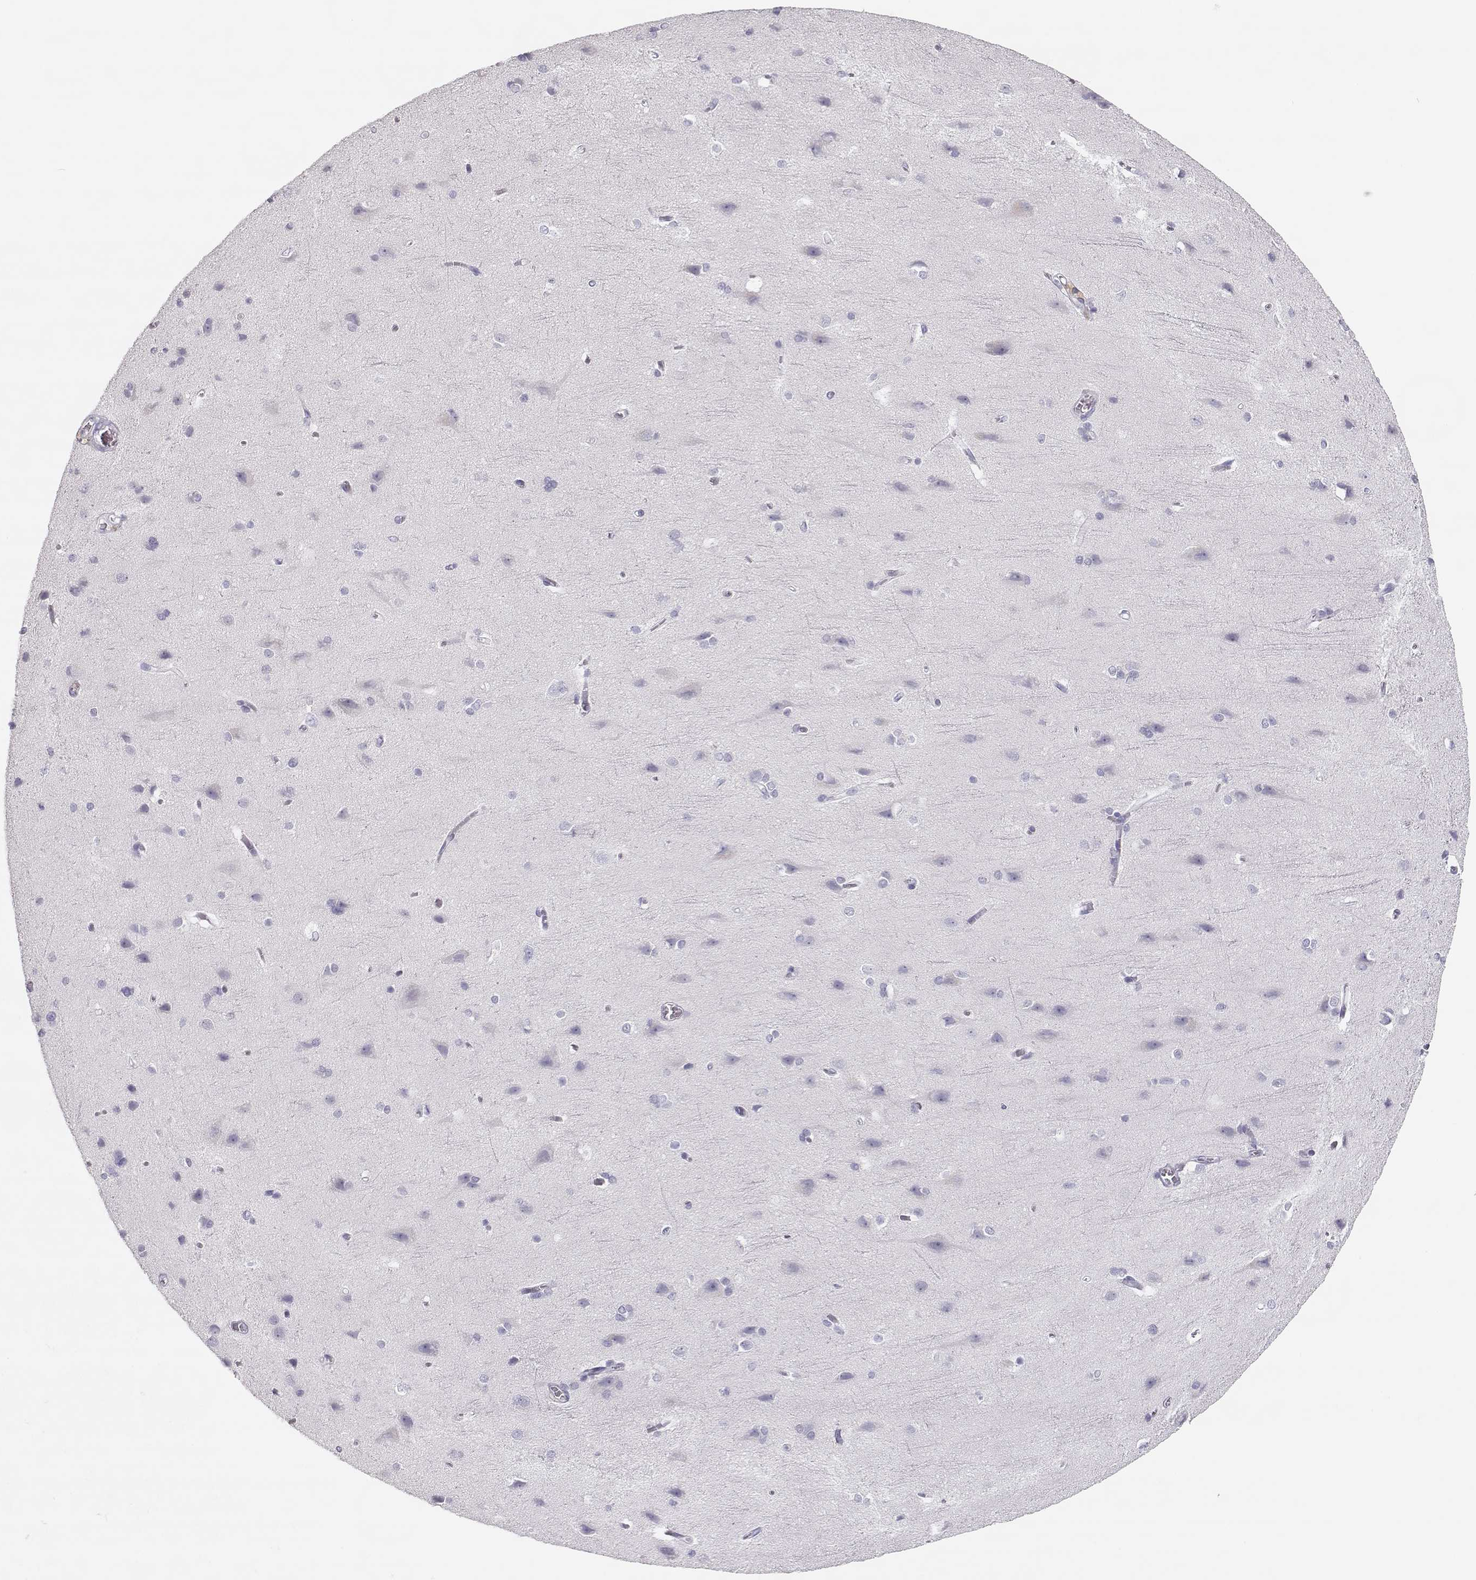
{"staining": {"intensity": "negative", "quantity": "none", "location": "none"}, "tissue": "cerebral cortex", "cell_type": "Endothelial cells", "image_type": "normal", "snomed": [{"axis": "morphology", "description": "Normal tissue, NOS"}, {"axis": "topography", "description": "Cerebral cortex"}], "caption": "Immunohistochemistry (IHC) image of benign cerebral cortex stained for a protein (brown), which displays no expression in endothelial cells.", "gene": "LEPR", "patient": {"sex": "male", "age": 37}}